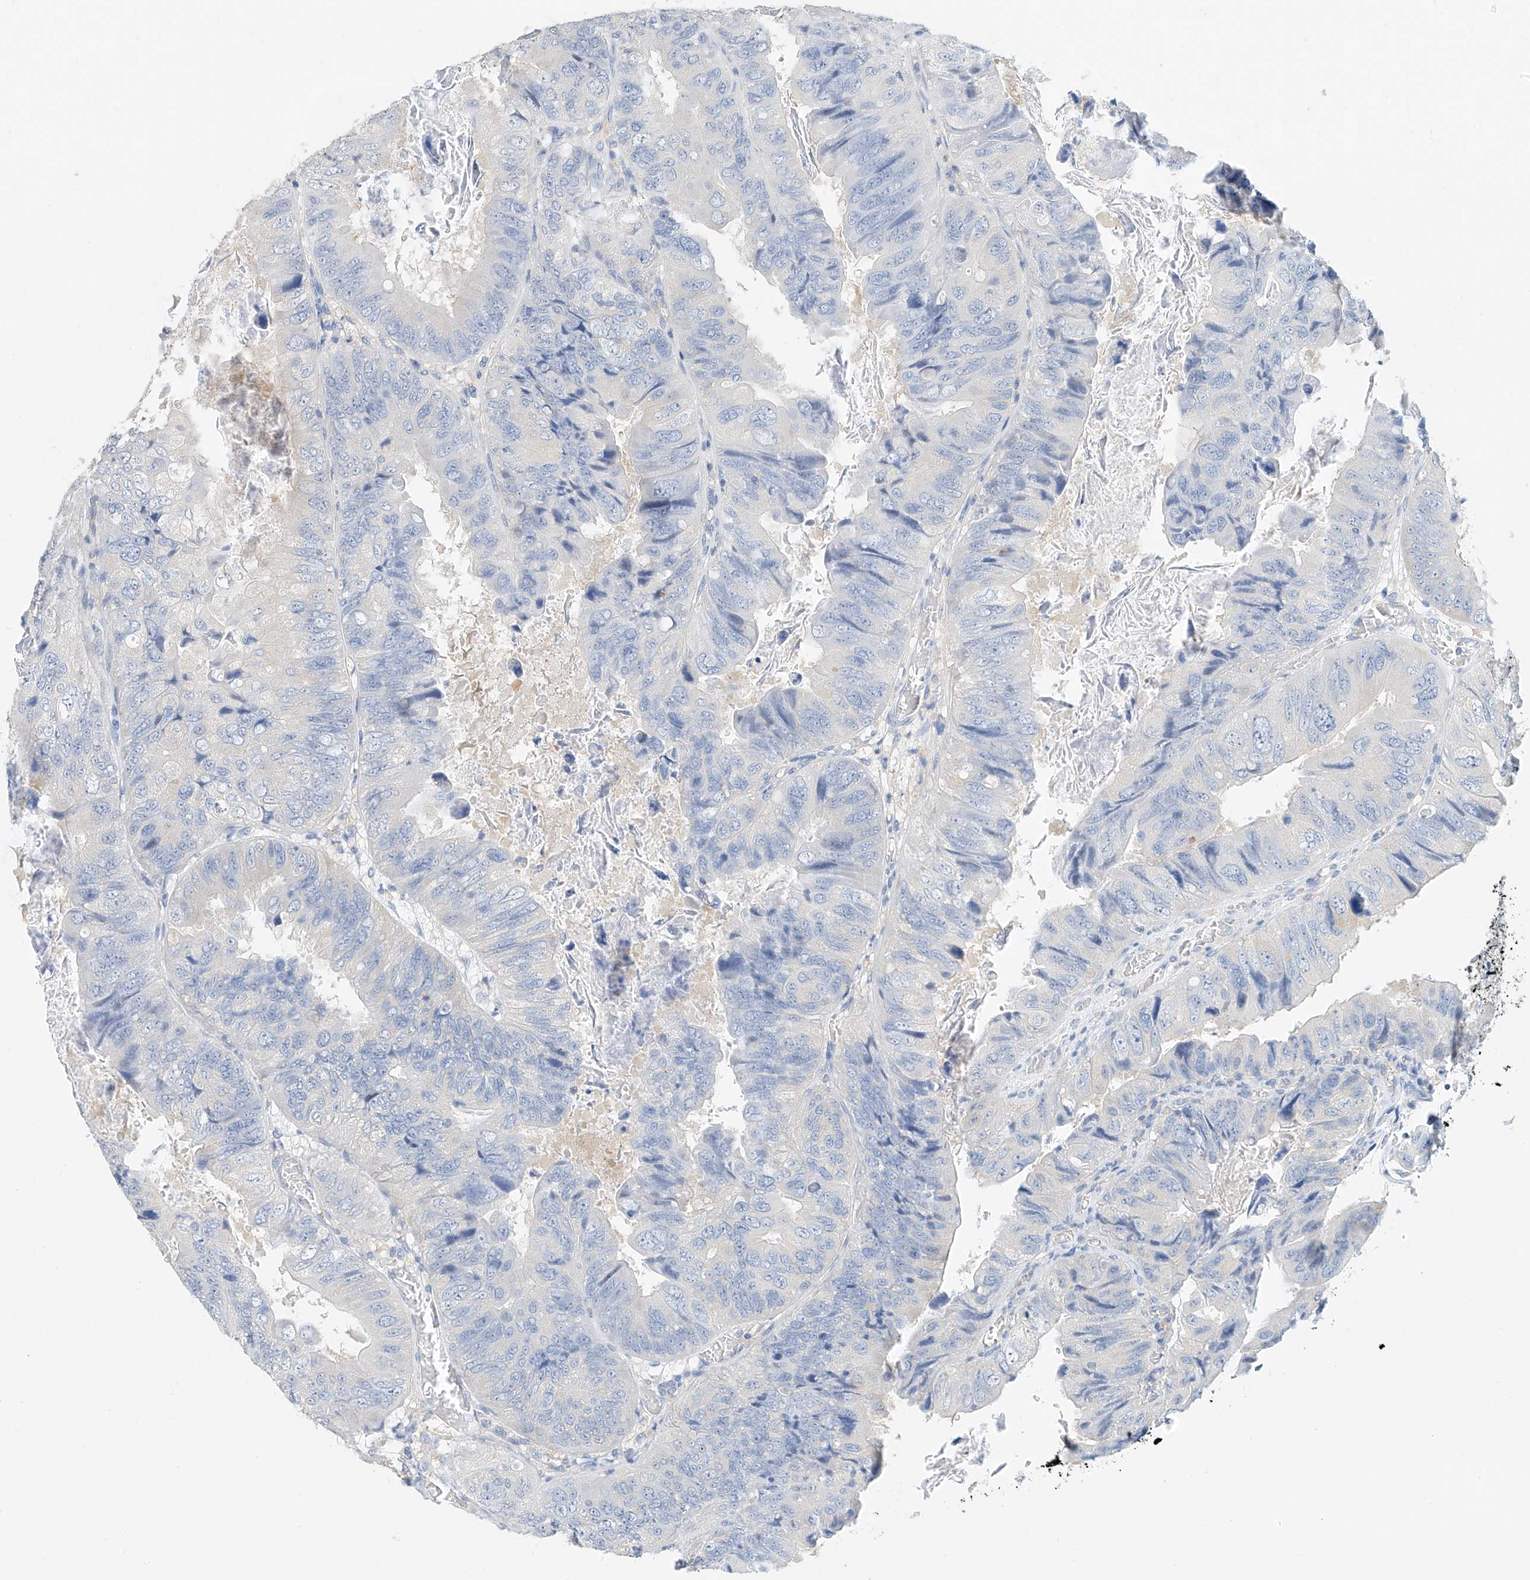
{"staining": {"intensity": "negative", "quantity": "none", "location": "none"}, "tissue": "colorectal cancer", "cell_type": "Tumor cells", "image_type": "cancer", "snomed": [{"axis": "morphology", "description": "Adenocarcinoma, NOS"}, {"axis": "topography", "description": "Rectum"}], "caption": "Adenocarcinoma (colorectal) was stained to show a protein in brown. There is no significant expression in tumor cells. The staining is performed using DAB (3,3'-diaminobenzidine) brown chromogen with nuclei counter-stained in using hematoxylin.", "gene": "ZZEF1", "patient": {"sex": "male", "age": 63}}